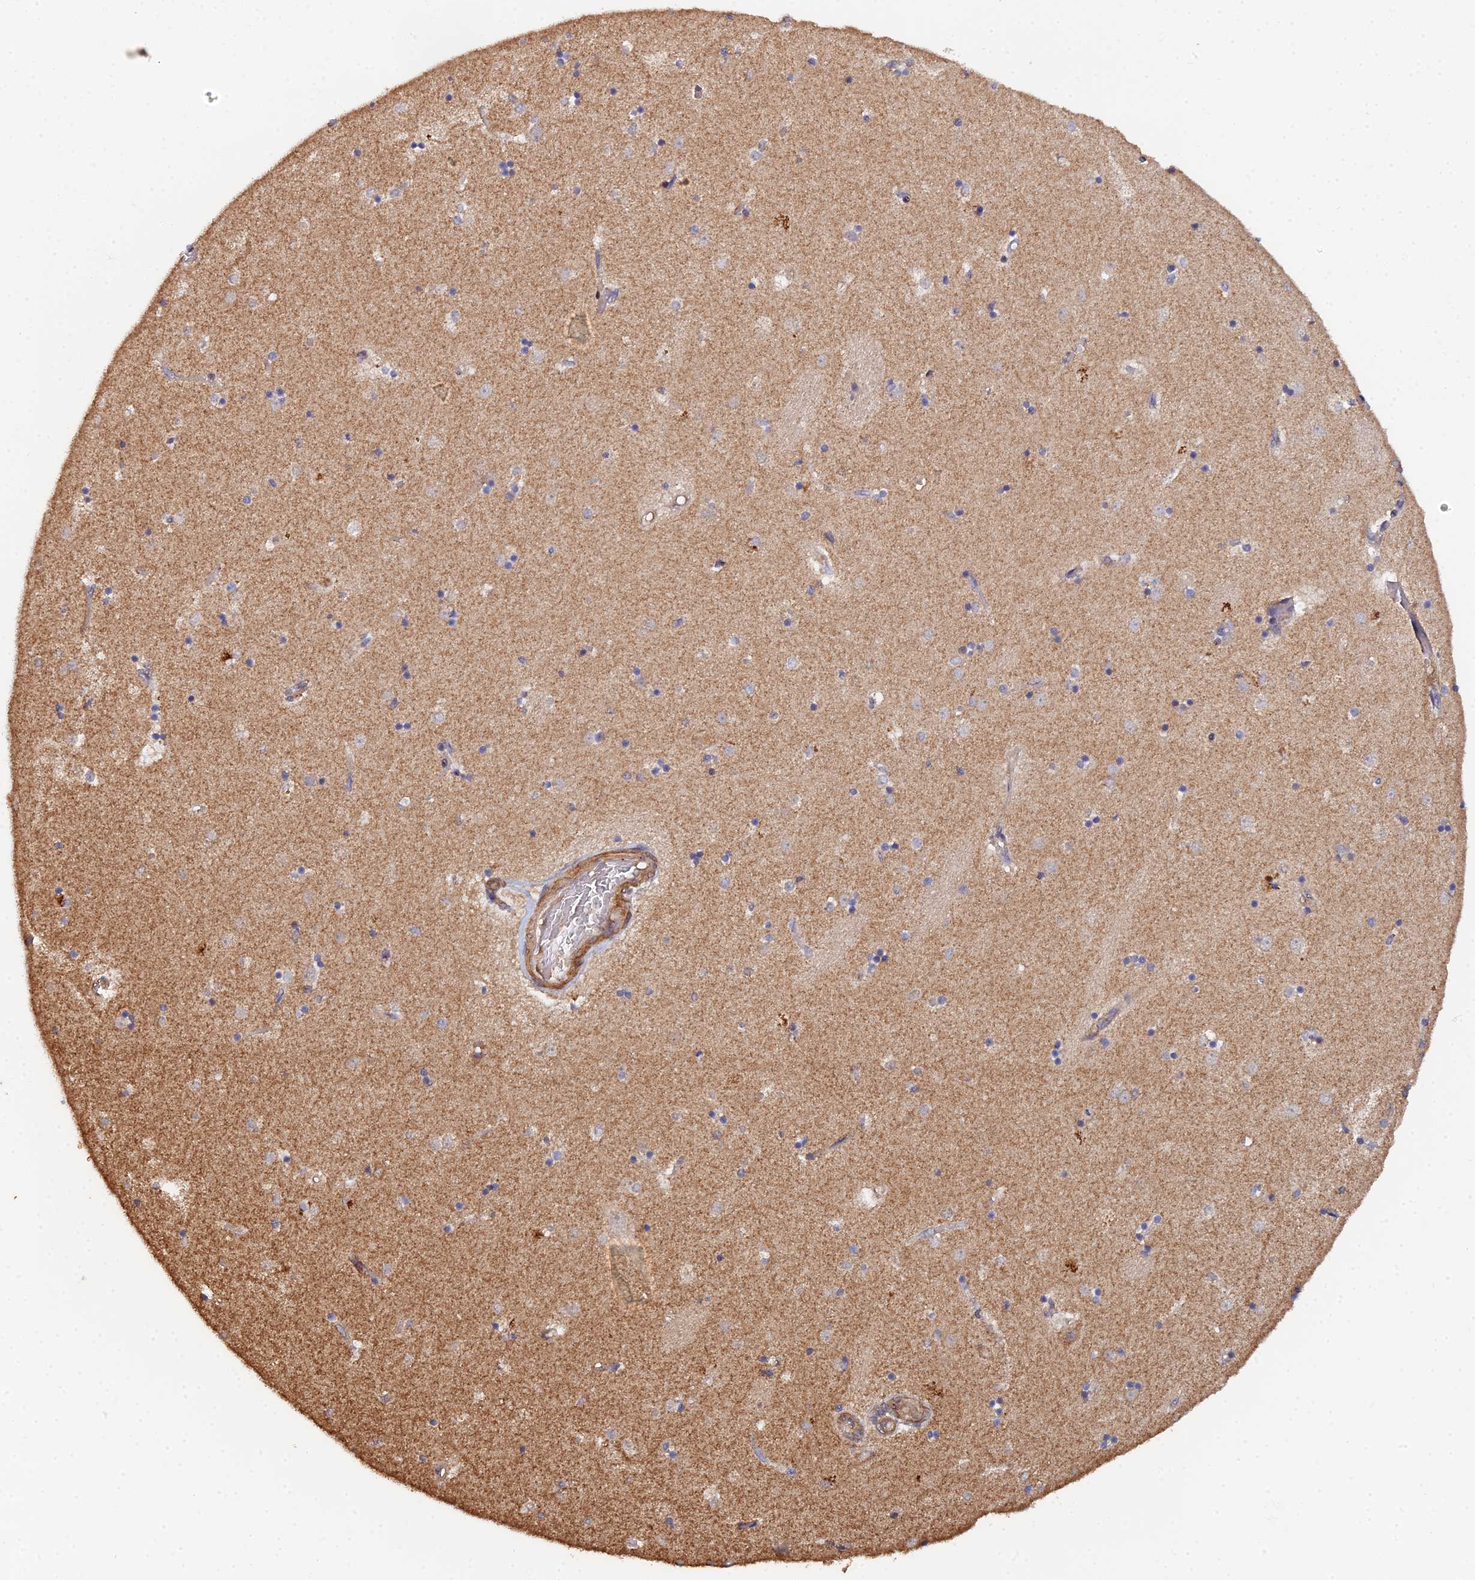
{"staining": {"intensity": "weak", "quantity": "<25%", "location": "cytoplasmic/membranous"}, "tissue": "caudate", "cell_type": "Glial cells", "image_type": "normal", "snomed": [{"axis": "morphology", "description": "Normal tissue, NOS"}, {"axis": "topography", "description": "Lateral ventricle wall"}], "caption": "This is a histopathology image of IHC staining of normal caudate, which shows no positivity in glial cells. (DAB immunohistochemistry with hematoxylin counter stain).", "gene": "SPANXN4", "patient": {"sex": "female", "age": 52}}